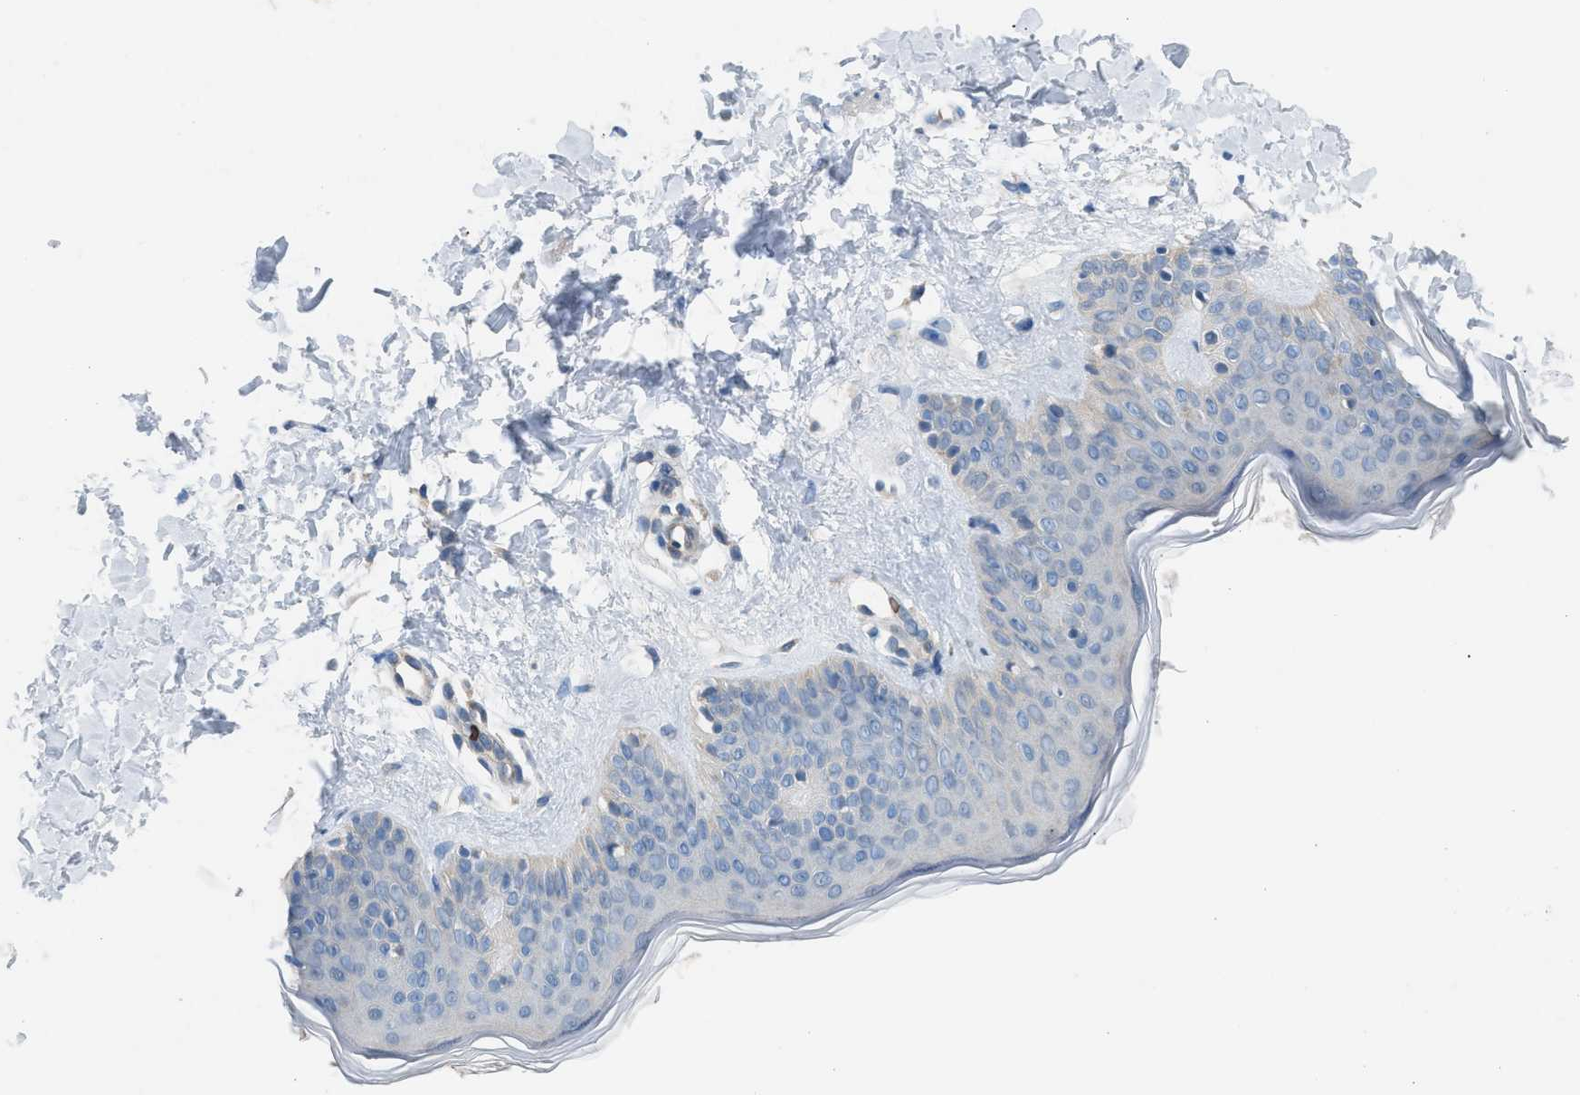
{"staining": {"intensity": "negative", "quantity": "none", "location": "none"}, "tissue": "skin", "cell_type": "Fibroblasts", "image_type": "normal", "snomed": [{"axis": "morphology", "description": "Normal tissue, NOS"}, {"axis": "topography", "description": "Skin"}], "caption": "Protein analysis of benign skin reveals no significant expression in fibroblasts.", "gene": "CFAP77", "patient": {"sex": "male", "age": 30}}